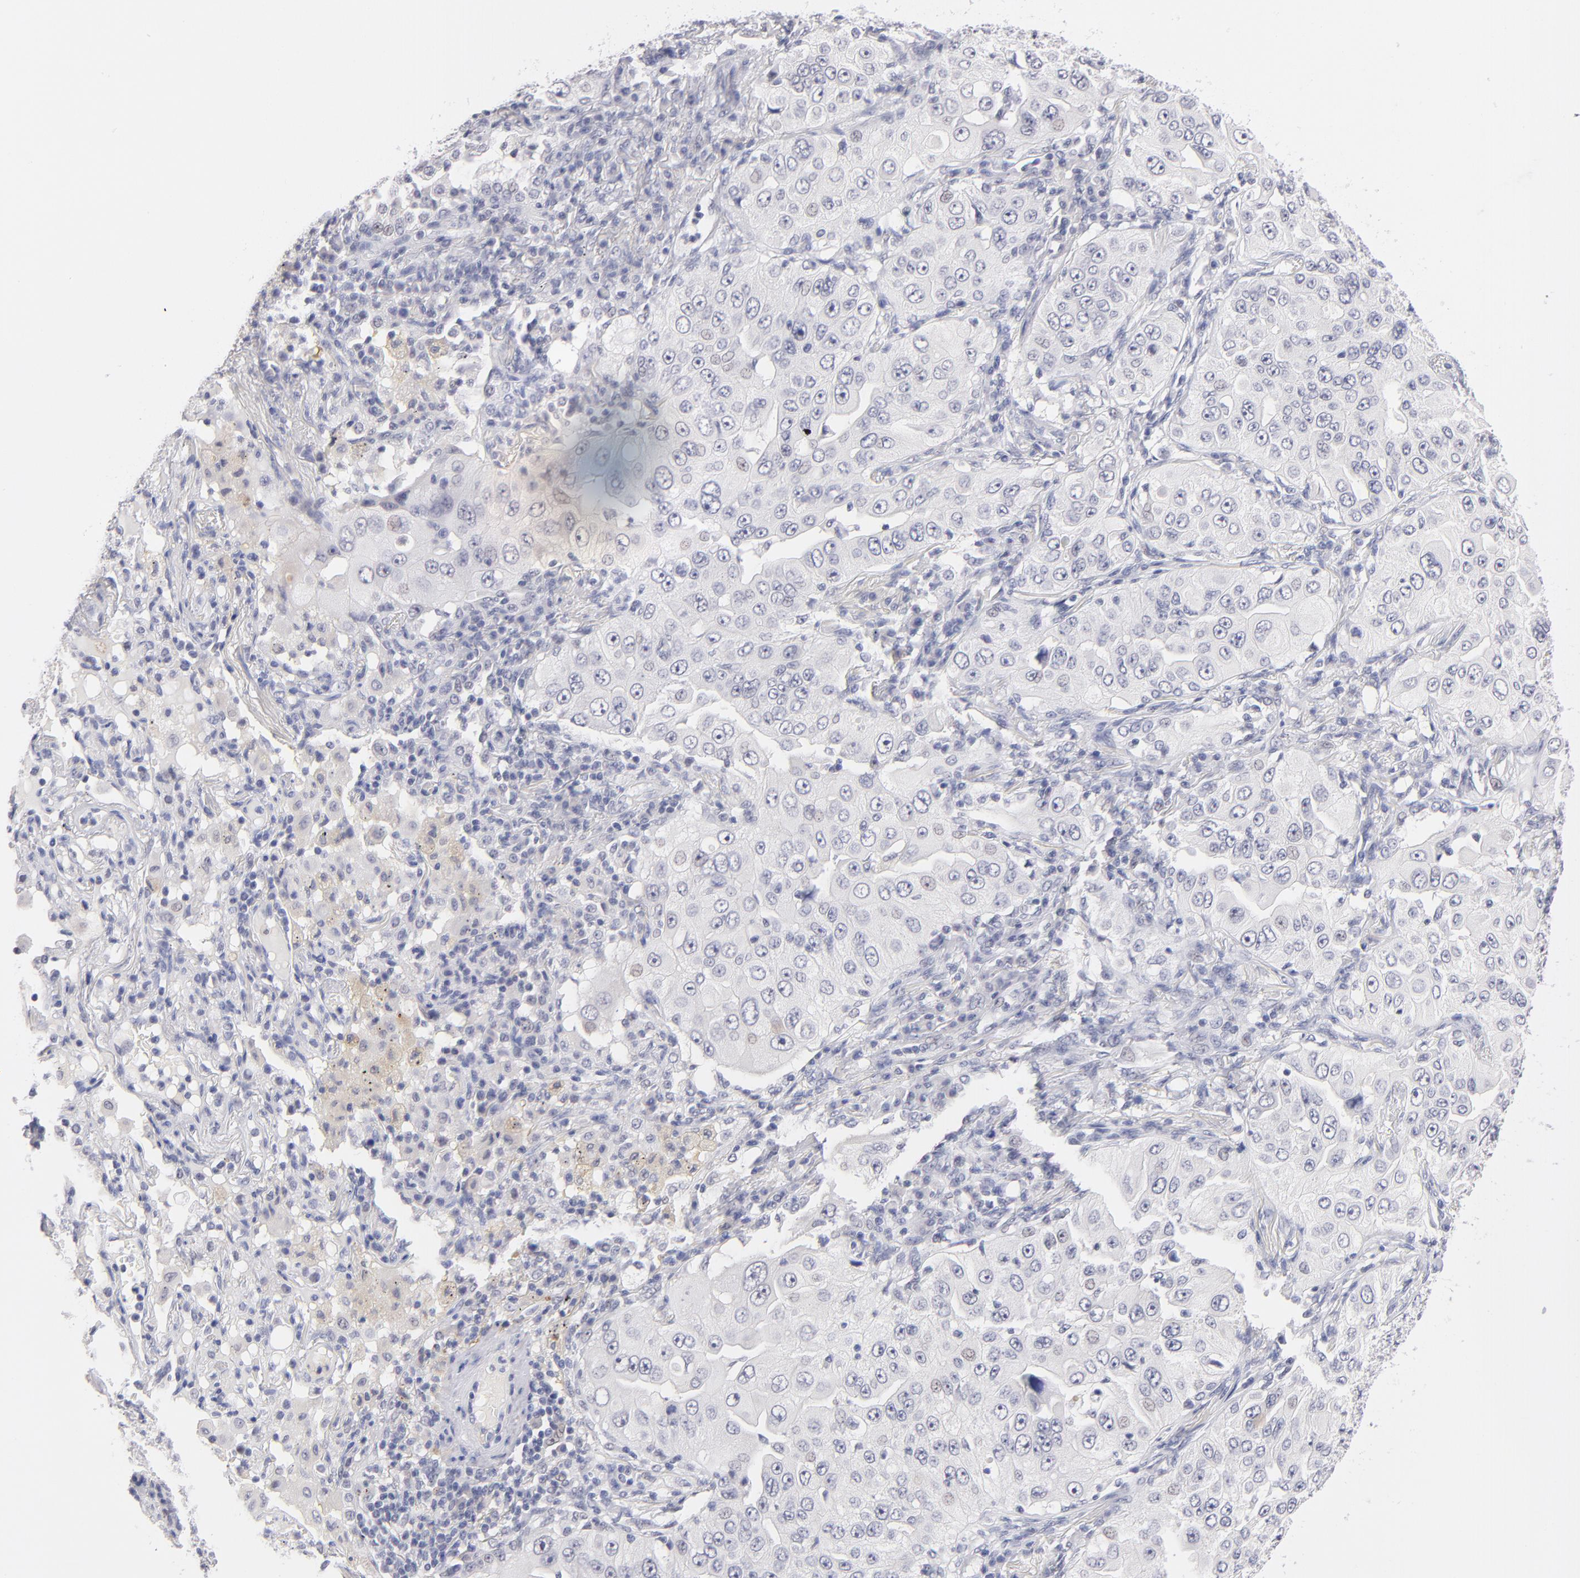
{"staining": {"intensity": "weak", "quantity": "<25%", "location": "nuclear"}, "tissue": "lung cancer", "cell_type": "Tumor cells", "image_type": "cancer", "snomed": [{"axis": "morphology", "description": "Adenocarcinoma, NOS"}, {"axis": "topography", "description": "Lung"}], "caption": "Immunohistochemistry (IHC) histopathology image of lung cancer stained for a protein (brown), which exhibits no staining in tumor cells.", "gene": "TEX11", "patient": {"sex": "male", "age": 84}}